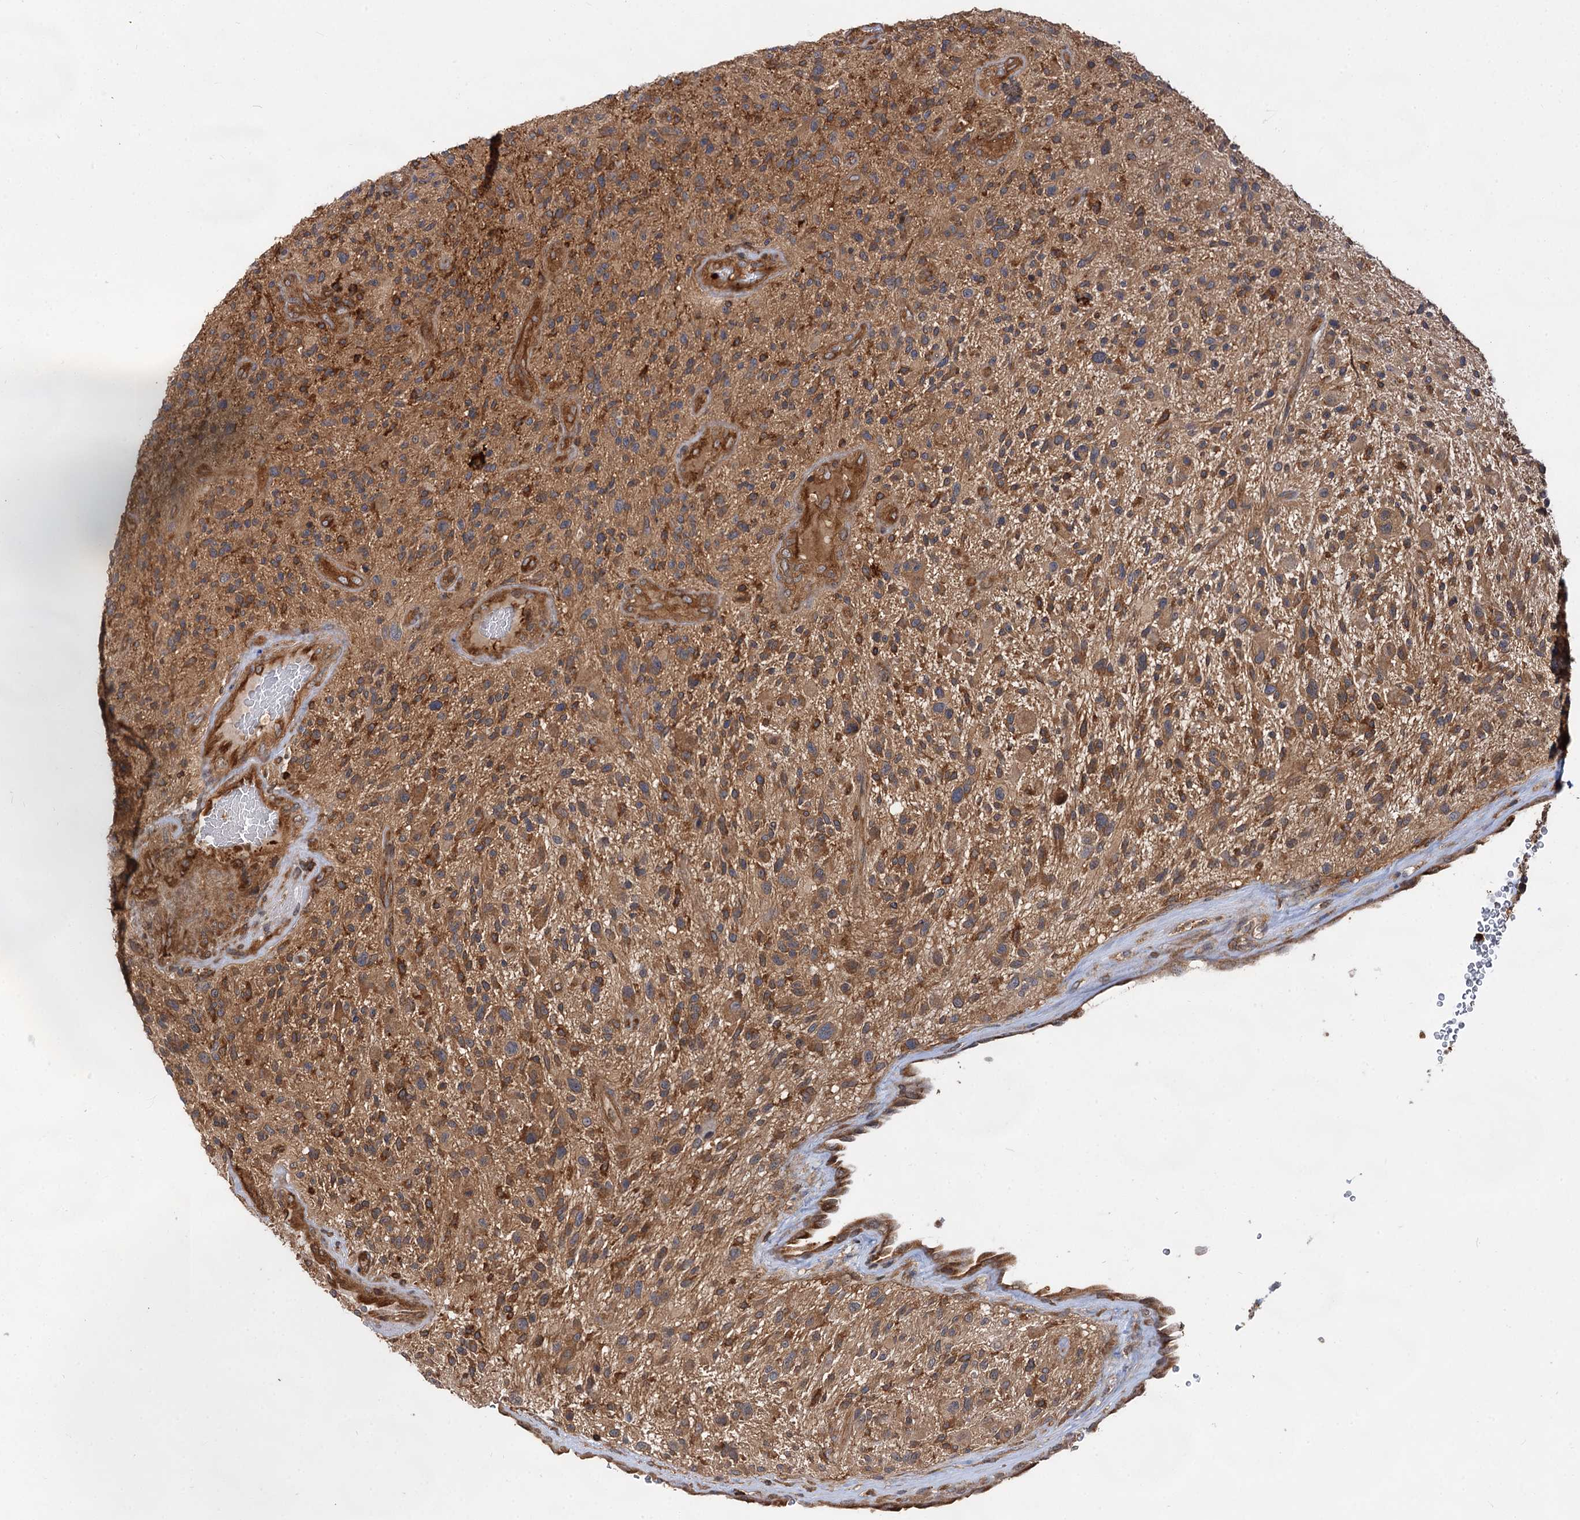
{"staining": {"intensity": "moderate", "quantity": "25%-75%", "location": "cytoplasmic/membranous"}, "tissue": "glioma", "cell_type": "Tumor cells", "image_type": "cancer", "snomed": [{"axis": "morphology", "description": "Glioma, malignant, High grade"}, {"axis": "topography", "description": "Brain"}], "caption": "Immunohistochemistry of malignant glioma (high-grade) exhibits medium levels of moderate cytoplasmic/membranous expression in about 25%-75% of tumor cells. The protein is stained brown, and the nuclei are stained in blue (DAB IHC with brightfield microscopy, high magnification).", "gene": "PACS1", "patient": {"sex": "male", "age": 47}}